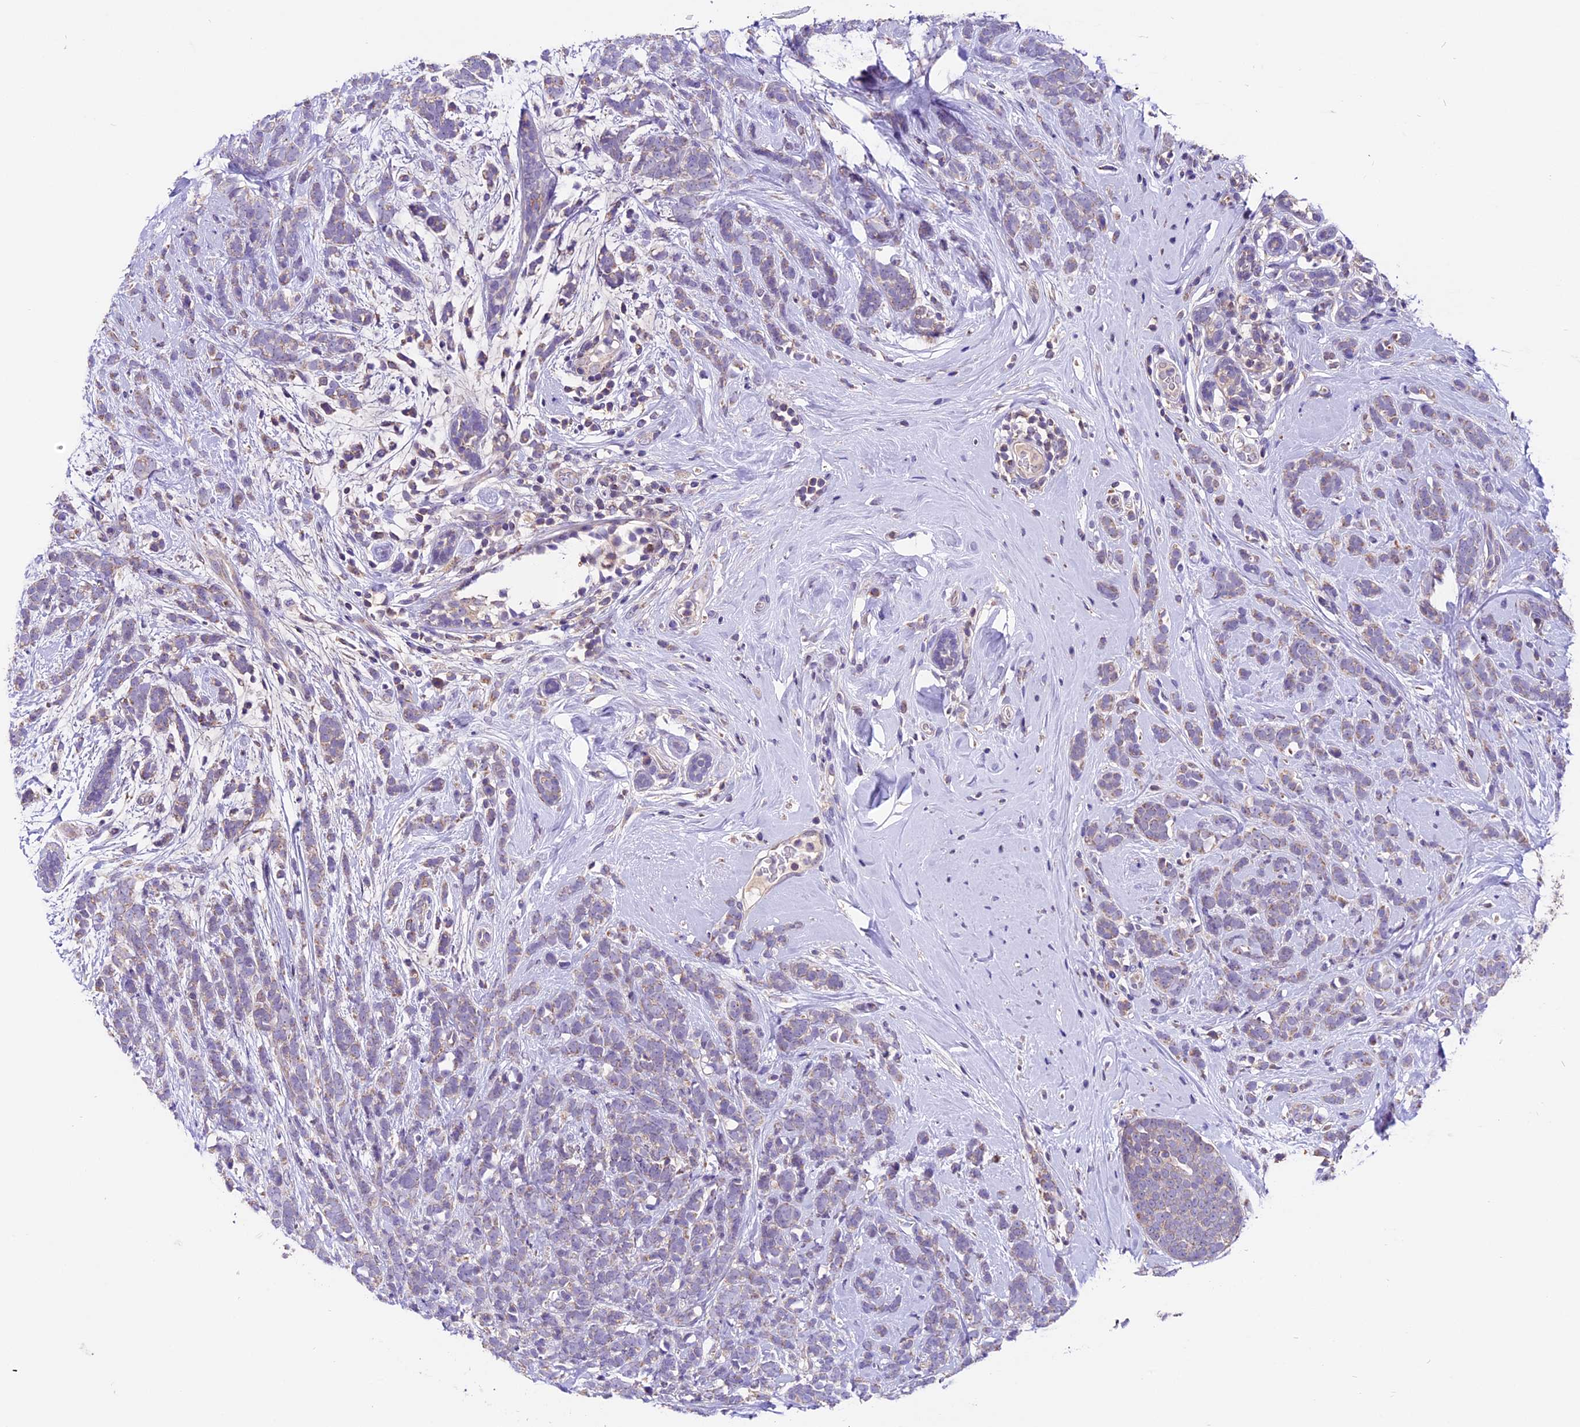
{"staining": {"intensity": "weak", "quantity": "<25%", "location": "cytoplasmic/membranous"}, "tissue": "breast cancer", "cell_type": "Tumor cells", "image_type": "cancer", "snomed": [{"axis": "morphology", "description": "Duct carcinoma"}, {"axis": "topography", "description": "Breast"}], "caption": "DAB (3,3'-diaminobenzidine) immunohistochemical staining of human breast cancer (invasive ductal carcinoma) shows no significant expression in tumor cells.", "gene": "DDX28", "patient": {"sex": "female", "age": 75}}